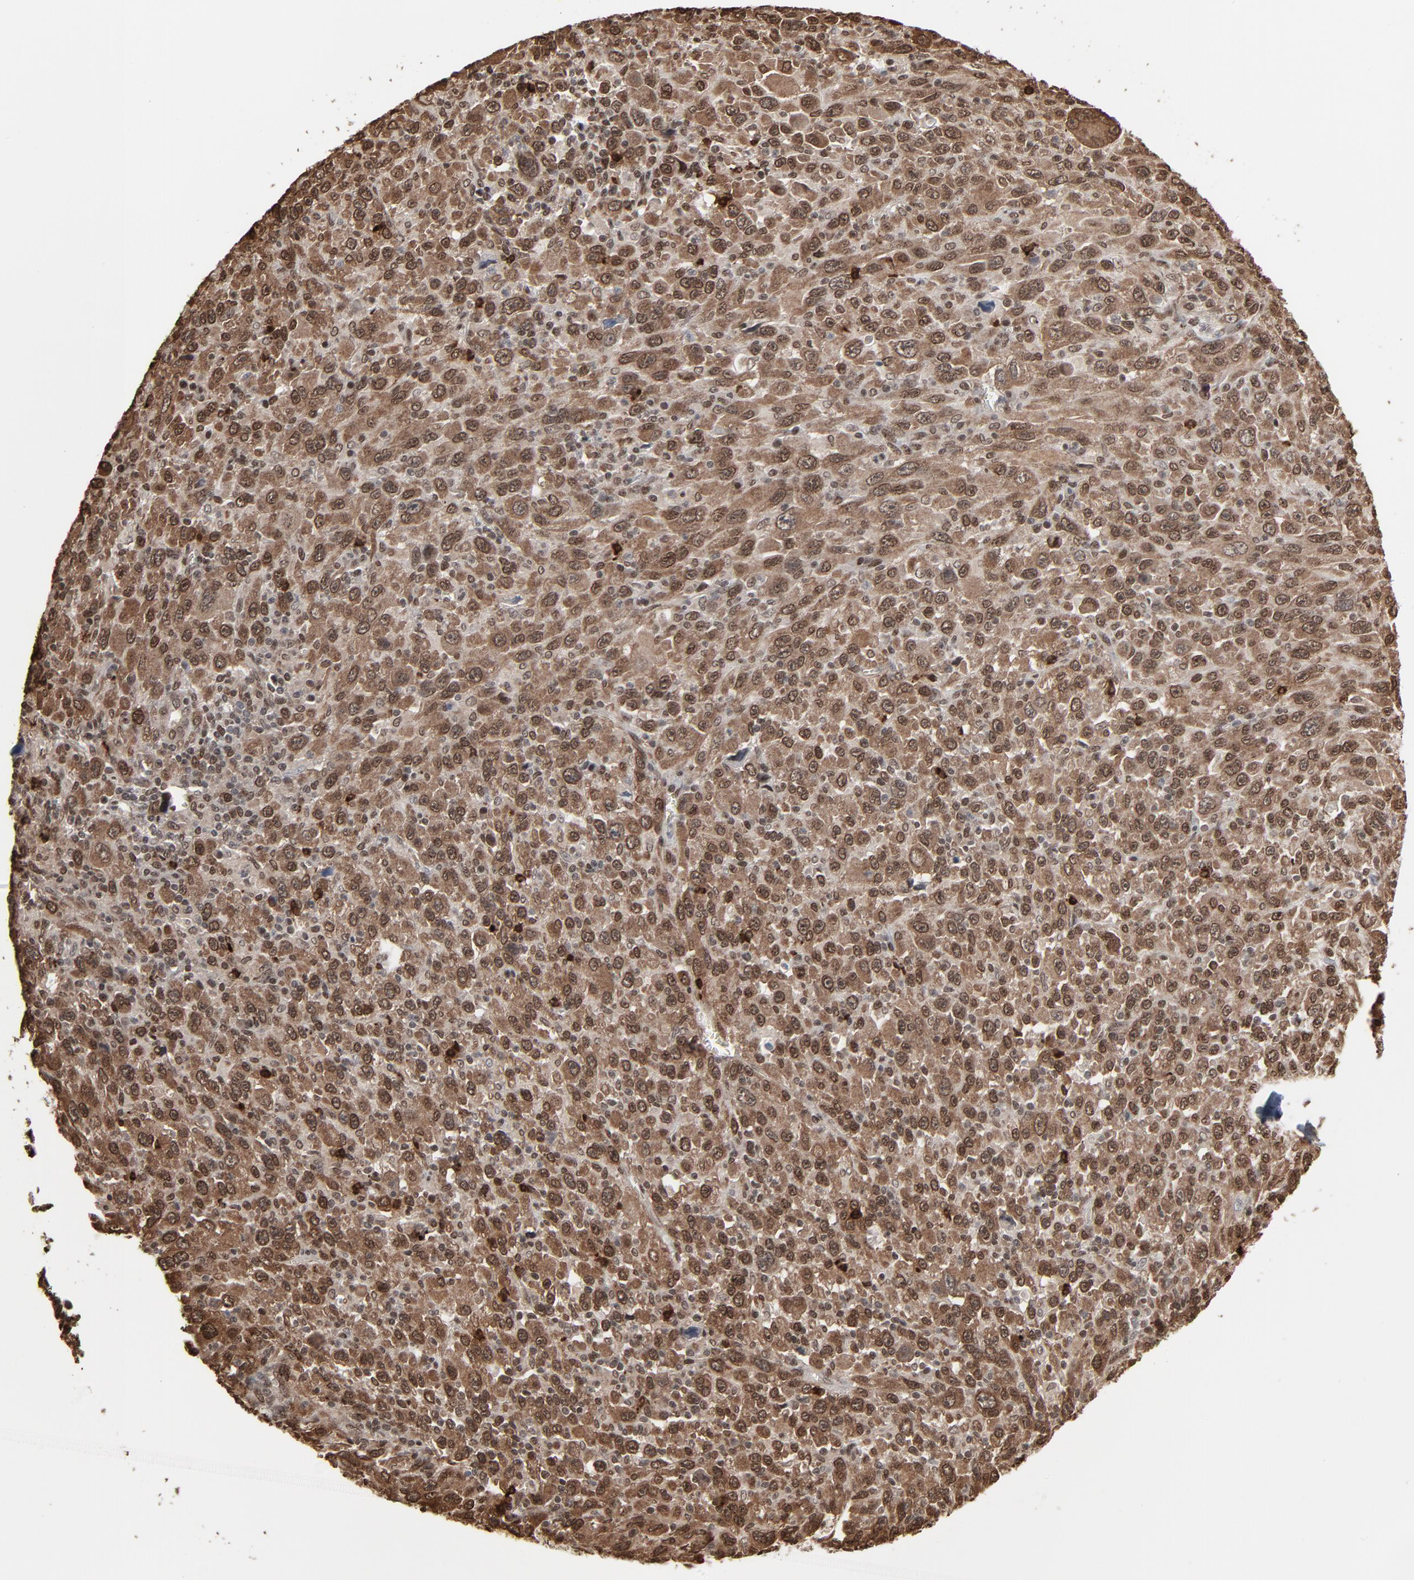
{"staining": {"intensity": "strong", "quantity": ">75%", "location": "cytoplasmic/membranous,nuclear"}, "tissue": "melanoma", "cell_type": "Tumor cells", "image_type": "cancer", "snomed": [{"axis": "morphology", "description": "Malignant melanoma, Metastatic site"}, {"axis": "topography", "description": "Skin"}], "caption": "The image exhibits a brown stain indicating the presence of a protein in the cytoplasmic/membranous and nuclear of tumor cells in malignant melanoma (metastatic site).", "gene": "MEIS2", "patient": {"sex": "female", "age": 56}}